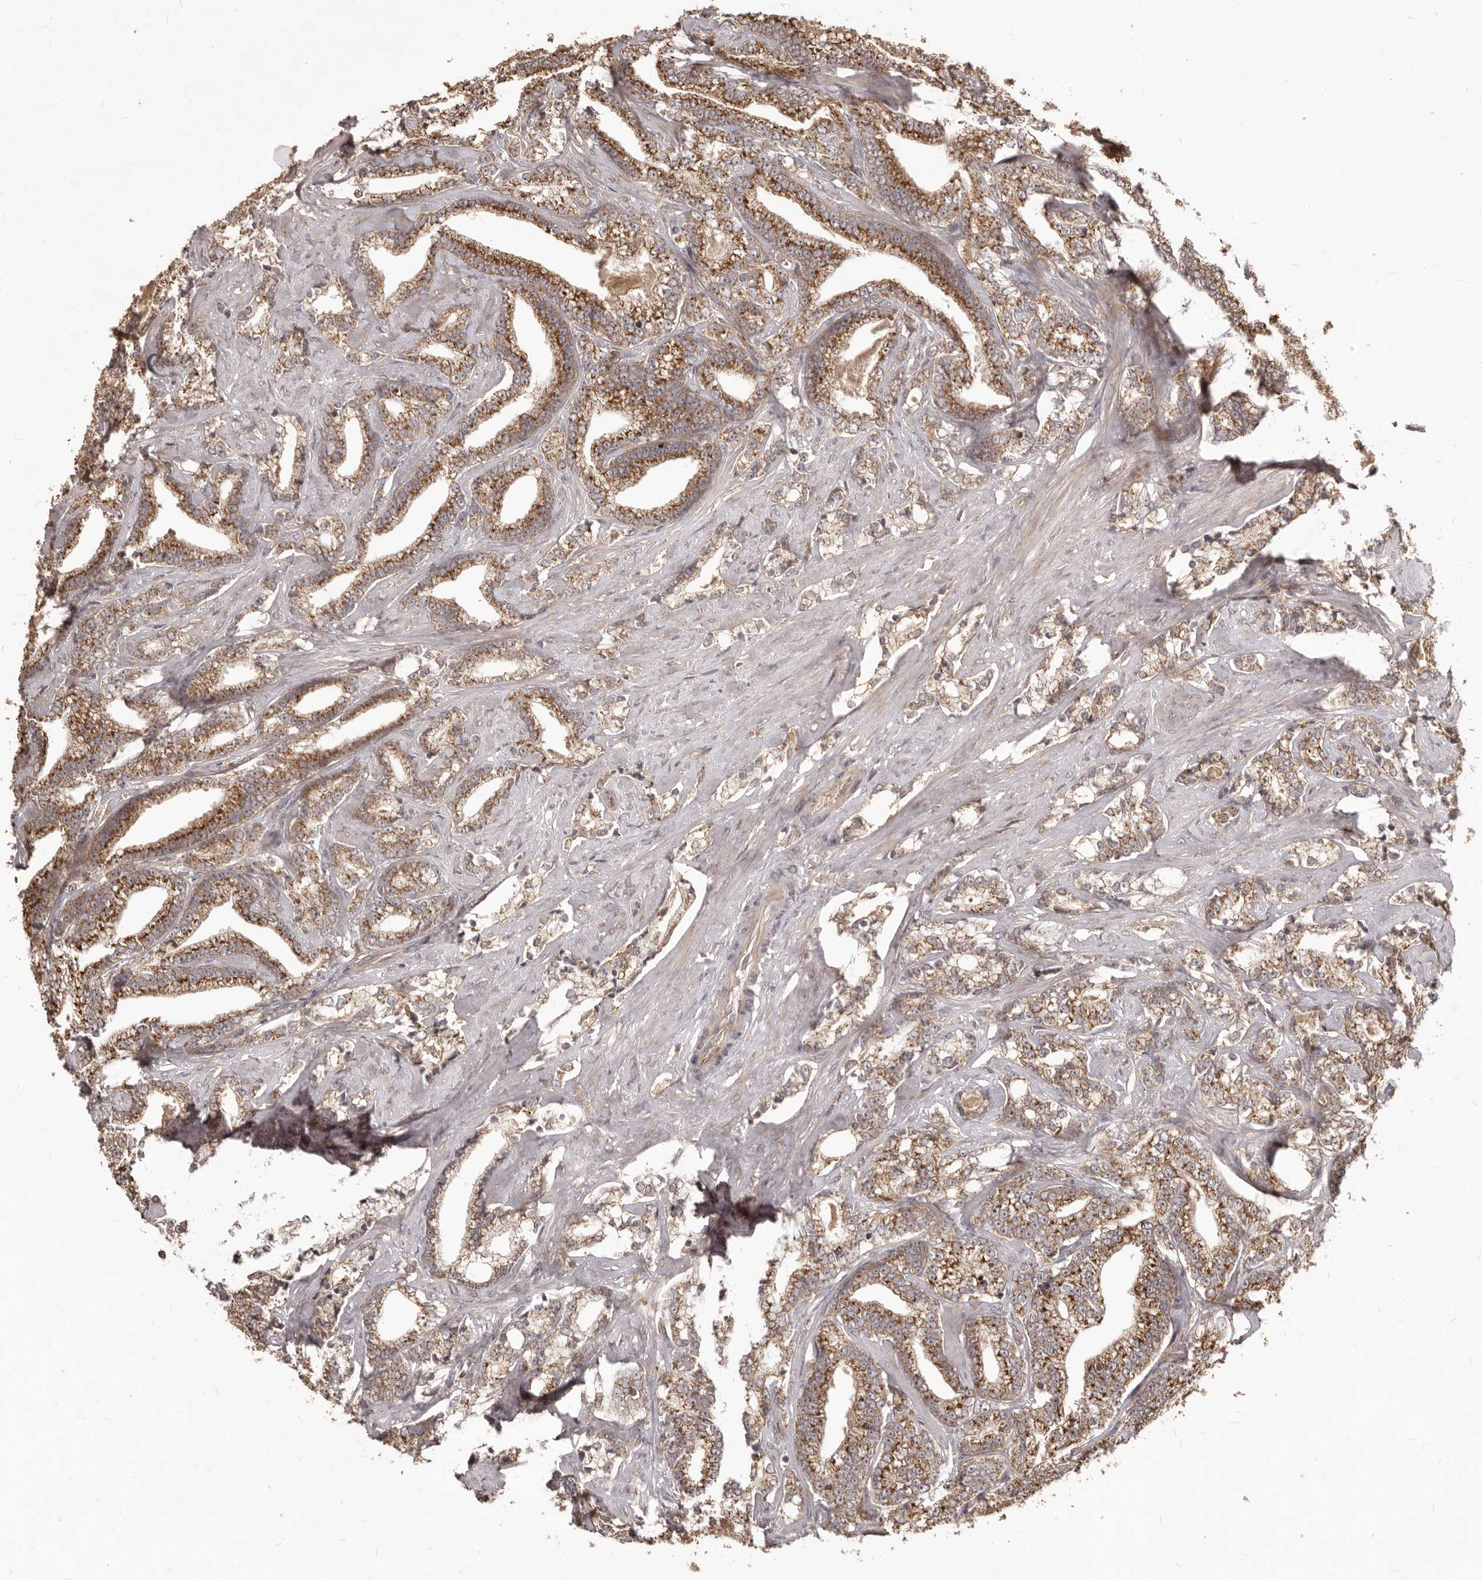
{"staining": {"intensity": "strong", "quantity": "25%-75%", "location": "cytoplasmic/membranous"}, "tissue": "prostate cancer", "cell_type": "Tumor cells", "image_type": "cancer", "snomed": [{"axis": "morphology", "description": "Adenocarcinoma, High grade"}, {"axis": "topography", "description": "Prostate and seminal vesicle, NOS"}], "caption": "Prostate cancer stained for a protein (brown) displays strong cytoplasmic/membranous positive staining in about 25%-75% of tumor cells.", "gene": "MTO1", "patient": {"sex": "male", "age": 67}}